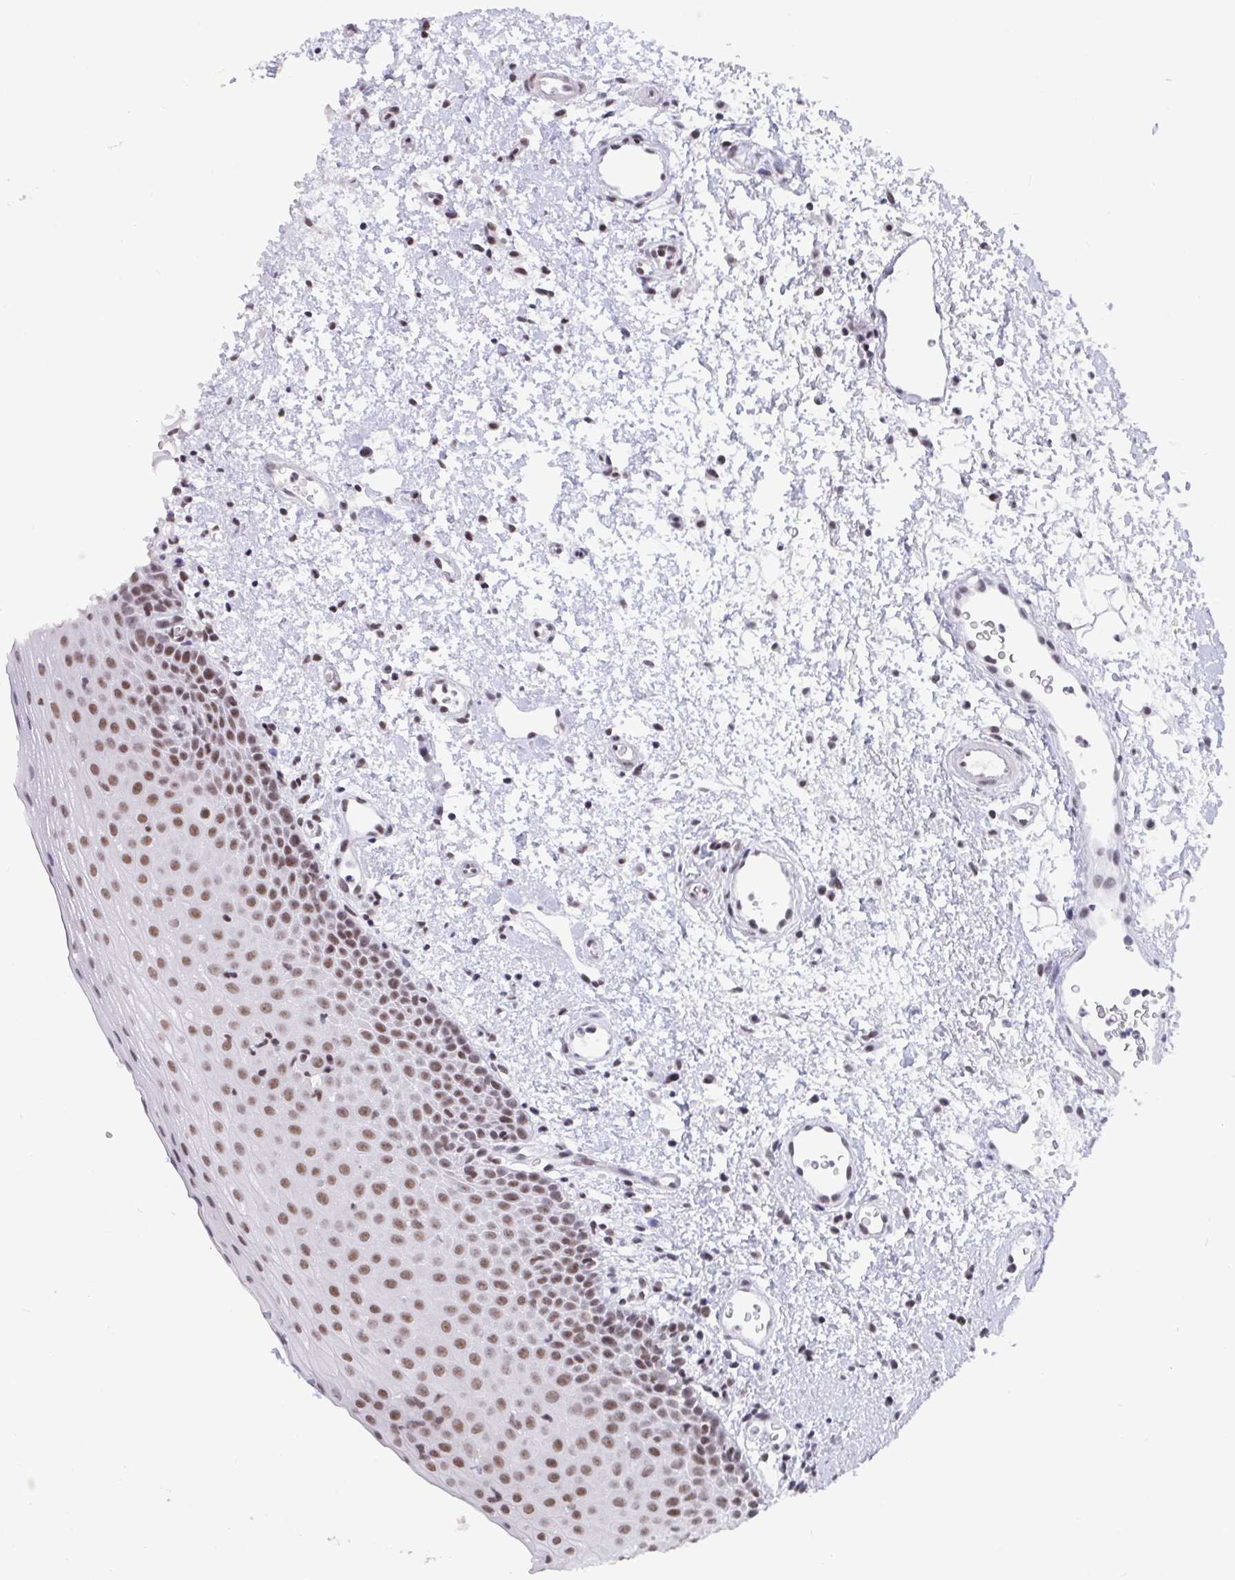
{"staining": {"intensity": "moderate", "quantity": ">75%", "location": "nuclear"}, "tissue": "oral mucosa", "cell_type": "Squamous epithelial cells", "image_type": "normal", "snomed": [{"axis": "morphology", "description": "Normal tissue, NOS"}, {"axis": "topography", "description": "Oral tissue"}, {"axis": "topography", "description": "Head-Neck"}], "caption": "Immunohistochemistry (IHC) of benign oral mucosa displays medium levels of moderate nuclear positivity in approximately >75% of squamous epithelial cells.", "gene": "CTCF", "patient": {"sex": "female", "age": 55}}